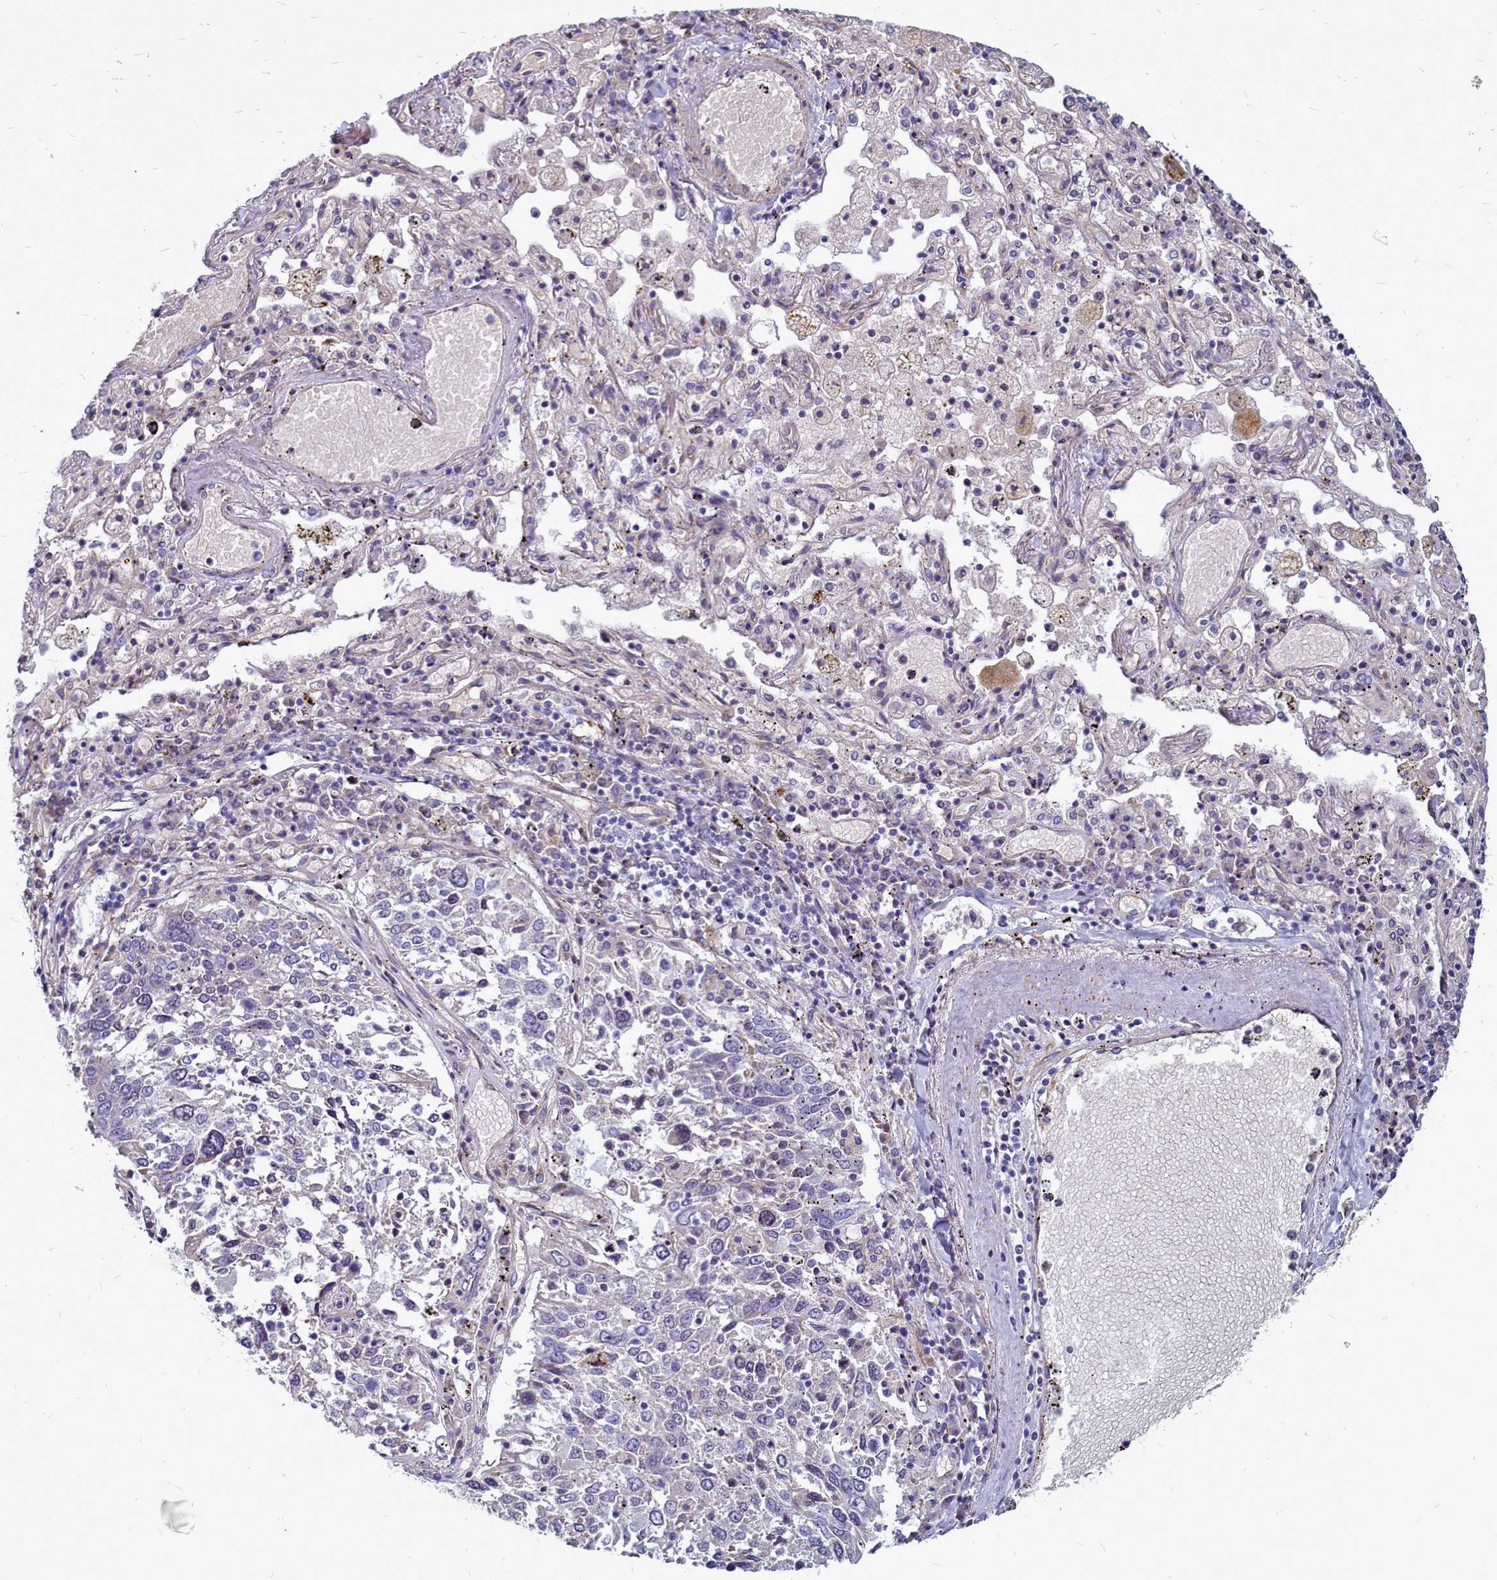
{"staining": {"intensity": "negative", "quantity": "none", "location": "none"}, "tissue": "lung cancer", "cell_type": "Tumor cells", "image_type": "cancer", "snomed": [{"axis": "morphology", "description": "Squamous cell carcinoma, NOS"}, {"axis": "topography", "description": "Lung"}], "caption": "There is no significant positivity in tumor cells of lung cancer (squamous cell carcinoma).", "gene": "SMPD4", "patient": {"sex": "male", "age": 65}}